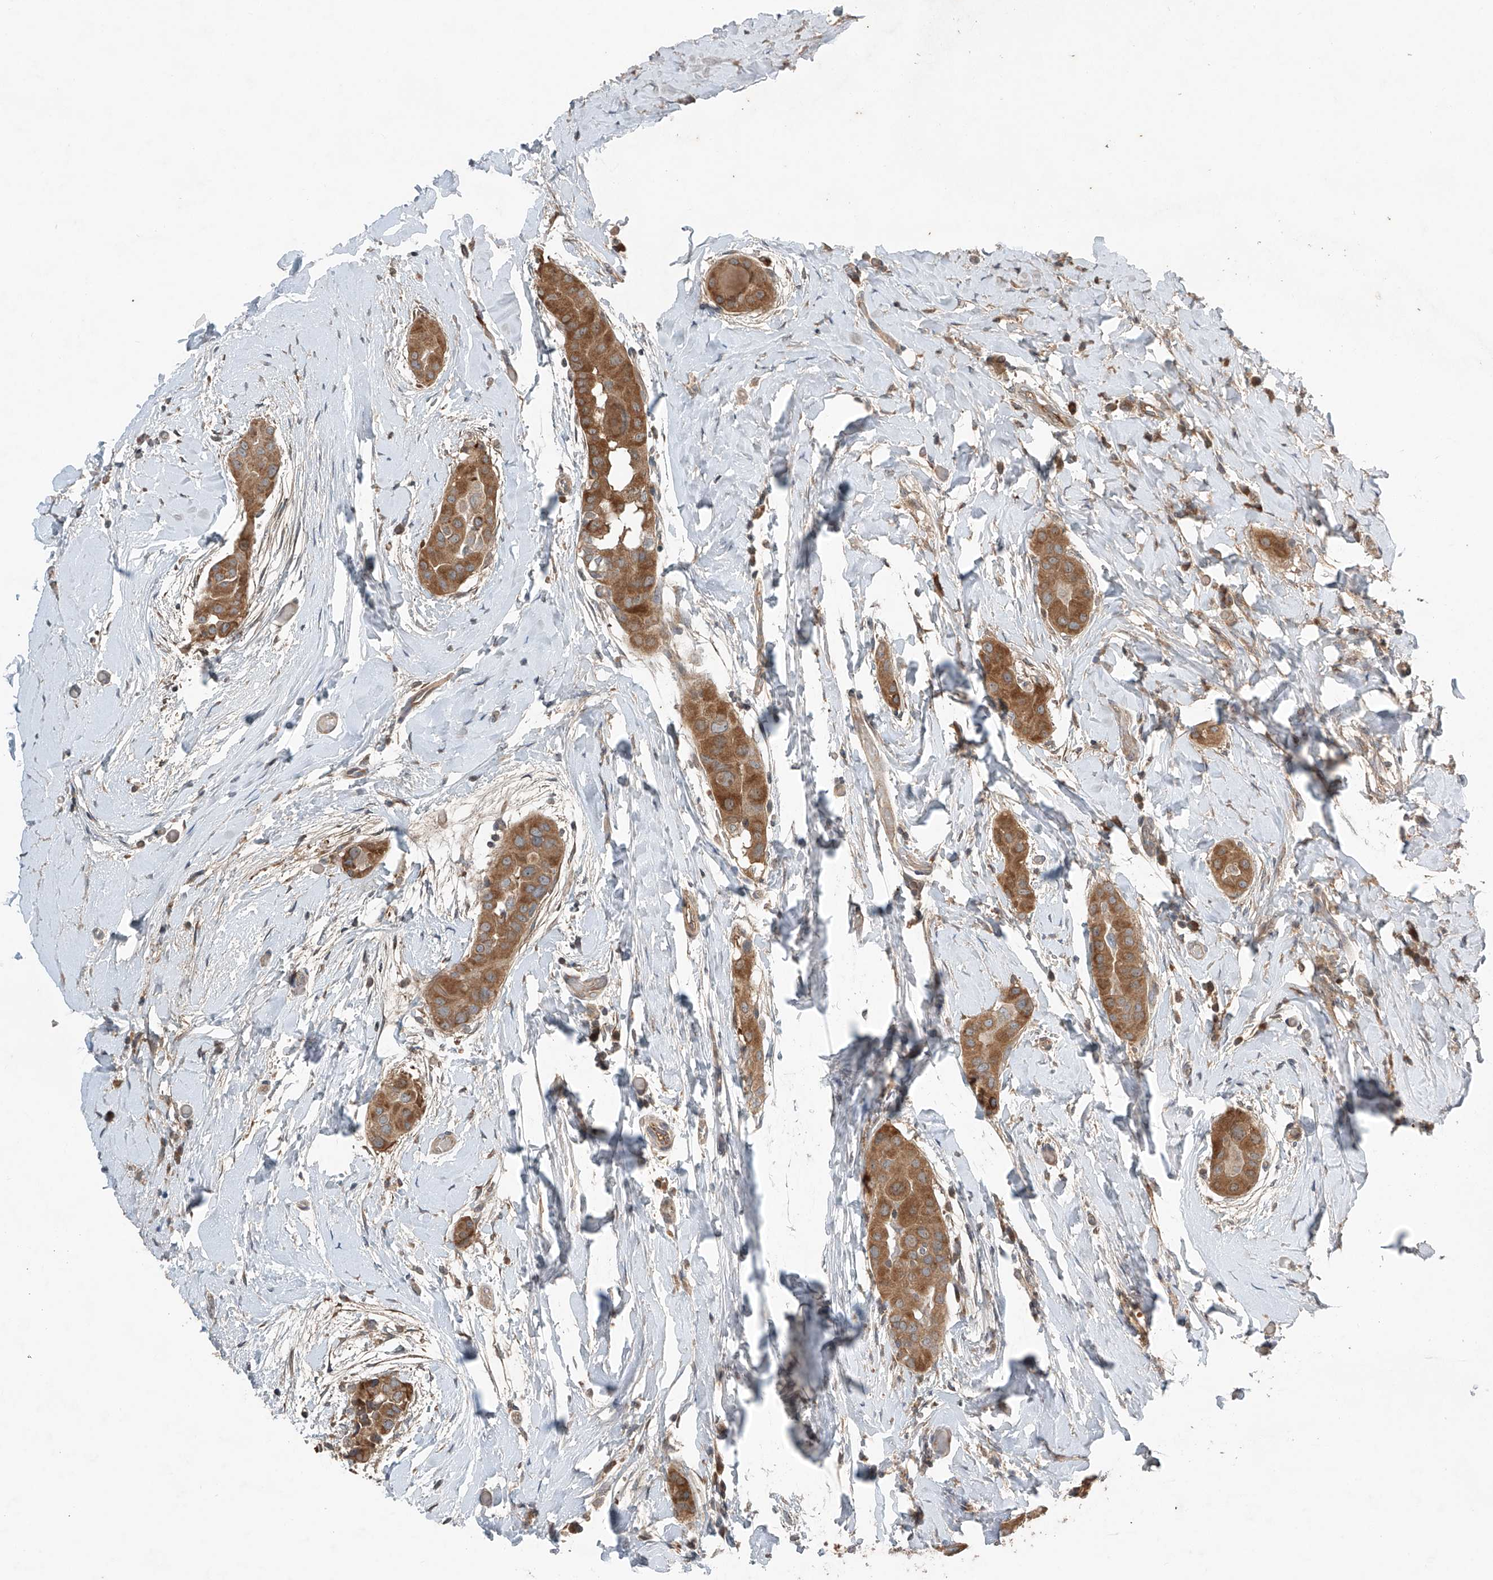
{"staining": {"intensity": "moderate", "quantity": ">75%", "location": "cytoplasmic/membranous"}, "tissue": "thyroid cancer", "cell_type": "Tumor cells", "image_type": "cancer", "snomed": [{"axis": "morphology", "description": "Papillary adenocarcinoma, NOS"}, {"axis": "topography", "description": "Thyroid gland"}], "caption": "Immunohistochemistry (DAB (3,3'-diaminobenzidine)) staining of thyroid cancer (papillary adenocarcinoma) demonstrates moderate cytoplasmic/membranous protein expression in about >75% of tumor cells. The staining was performed using DAB to visualize the protein expression in brown, while the nuclei were stained in blue with hematoxylin (Magnification: 20x).", "gene": "ADAM23", "patient": {"sex": "male", "age": 33}}